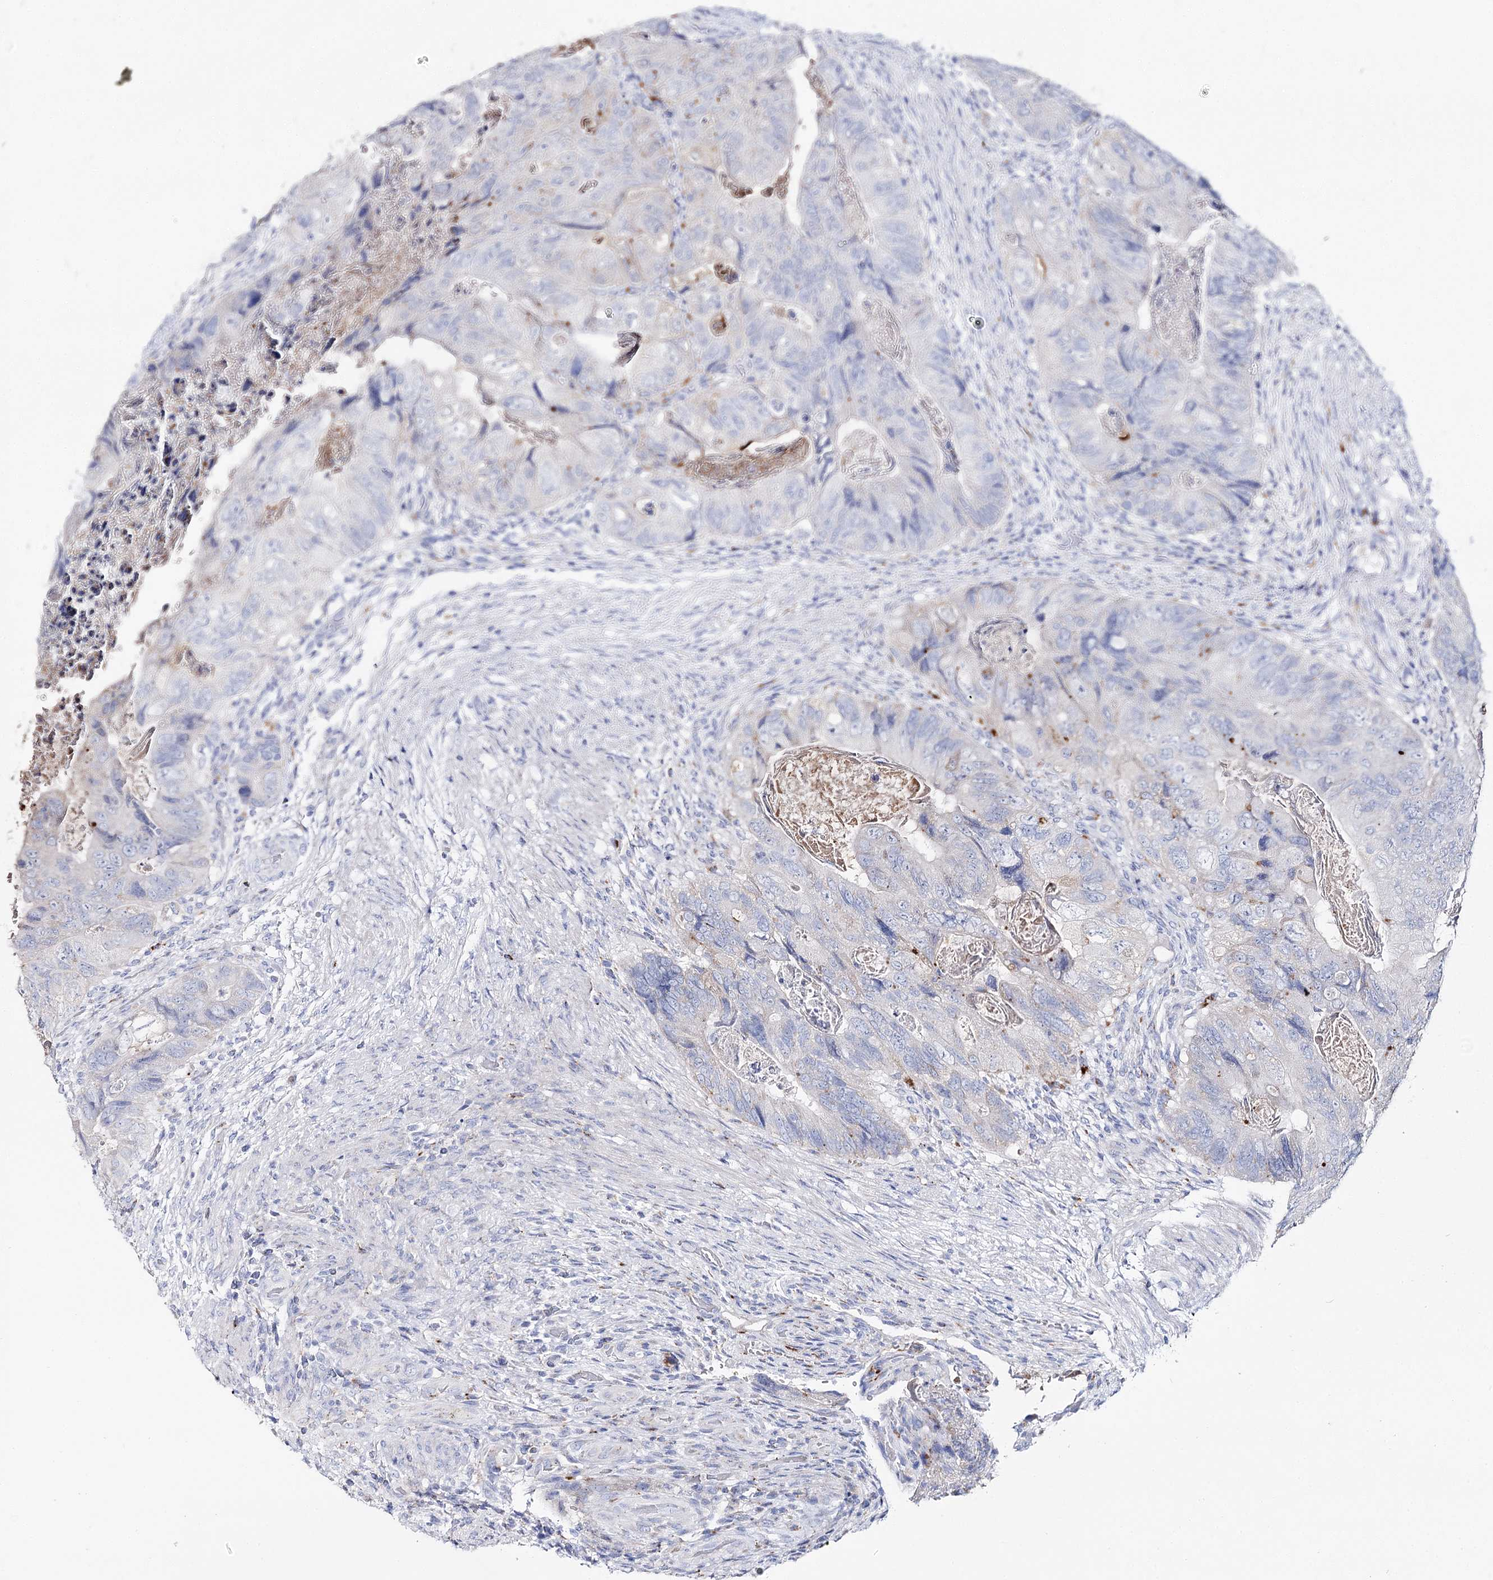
{"staining": {"intensity": "negative", "quantity": "none", "location": "none"}, "tissue": "colorectal cancer", "cell_type": "Tumor cells", "image_type": "cancer", "snomed": [{"axis": "morphology", "description": "Adenocarcinoma, NOS"}, {"axis": "topography", "description": "Rectum"}], "caption": "Colorectal cancer stained for a protein using IHC shows no expression tumor cells.", "gene": "SLC3A1", "patient": {"sex": "male", "age": 63}}